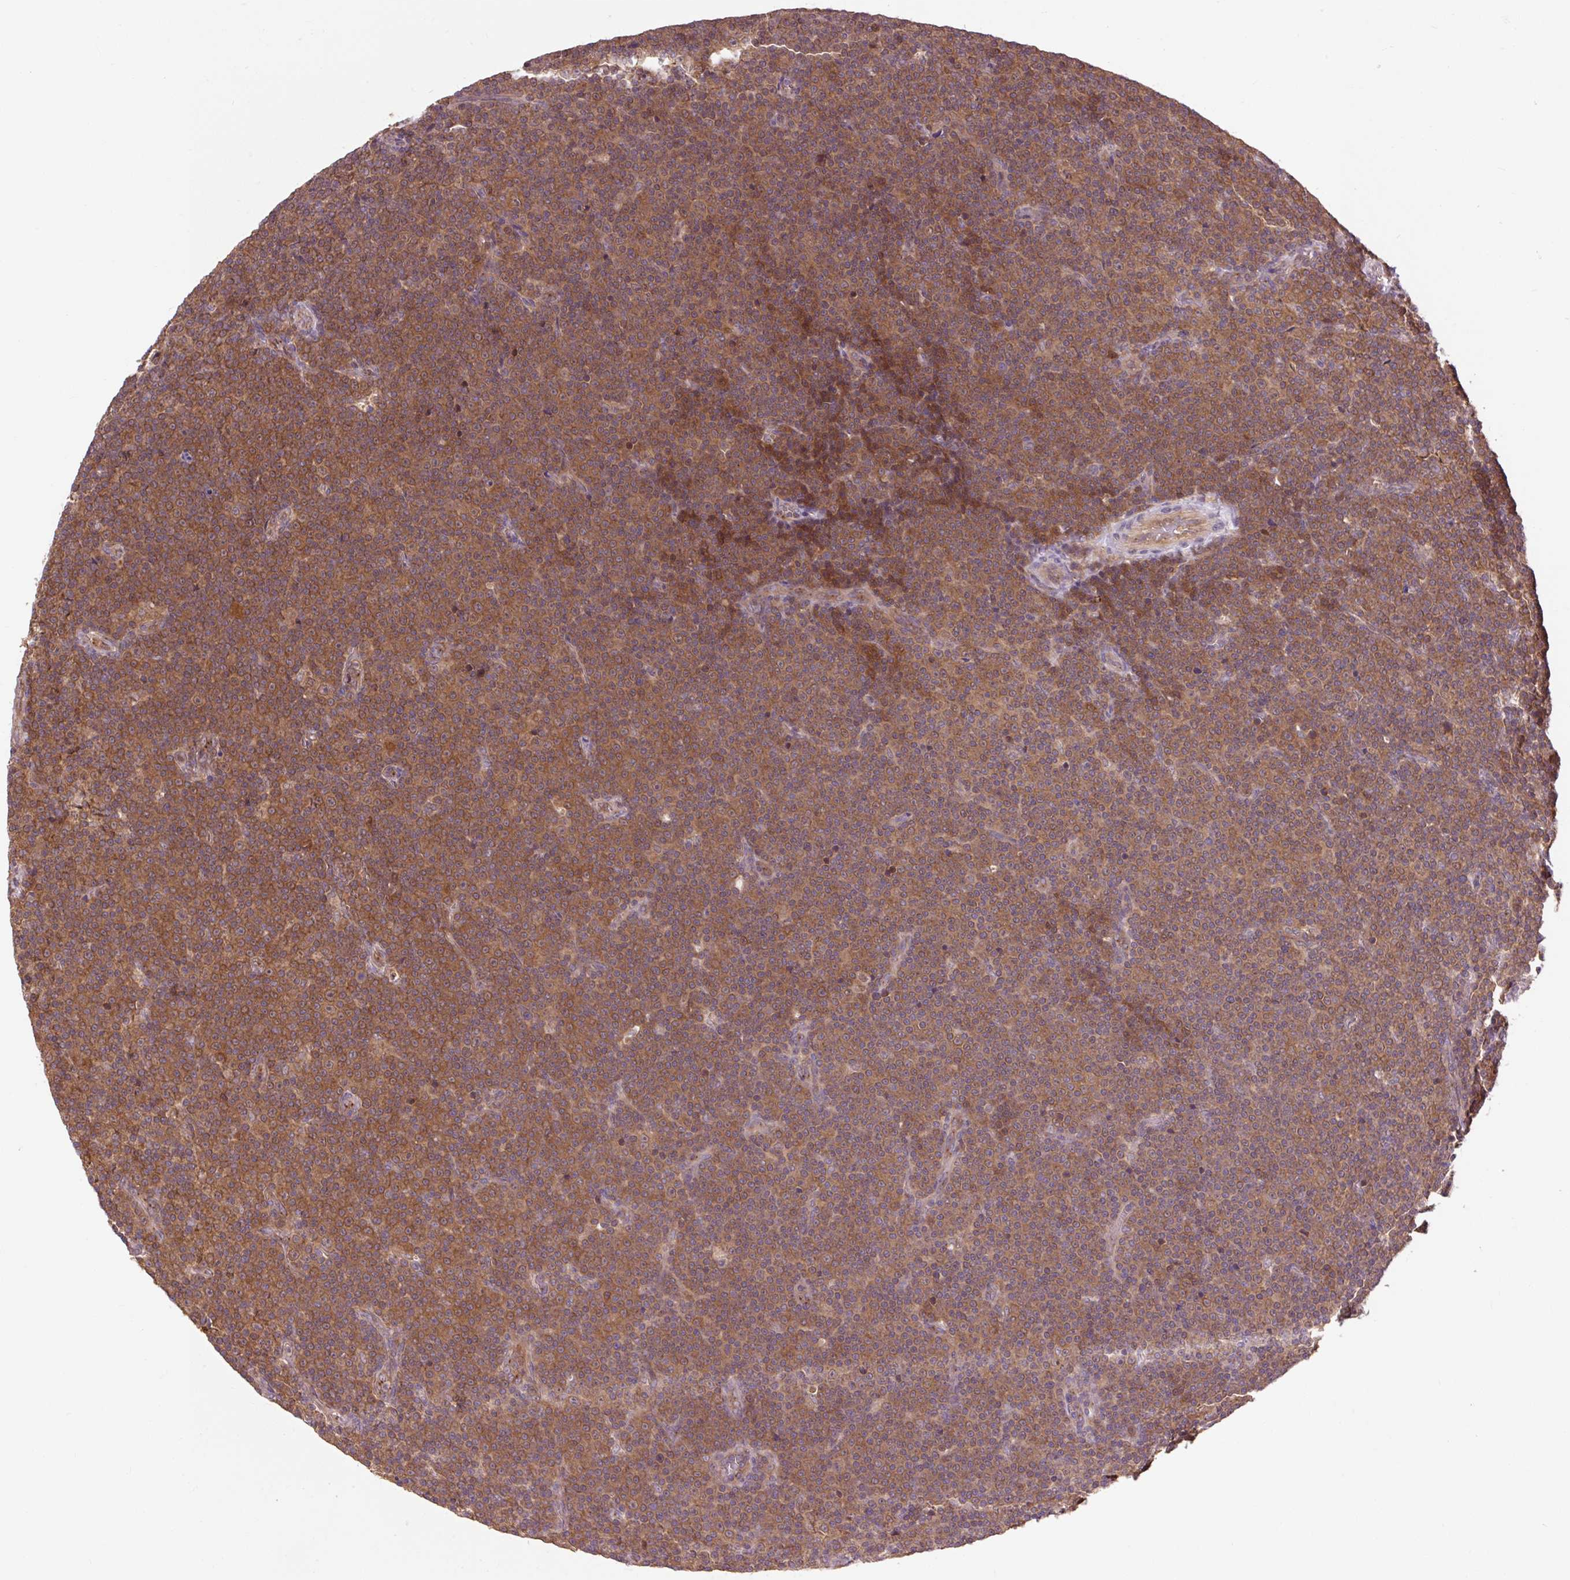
{"staining": {"intensity": "moderate", "quantity": ">75%", "location": "cytoplasmic/membranous"}, "tissue": "lymphoma", "cell_type": "Tumor cells", "image_type": "cancer", "snomed": [{"axis": "morphology", "description": "Malignant lymphoma, non-Hodgkin's type, Low grade"}, {"axis": "topography", "description": "Lymph node"}], "caption": "Immunohistochemical staining of malignant lymphoma, non-Hodgkin's type (low-grade) demonstrates medium levels of moderate cytoplasmic/membranous staining in about >75% of tumor cells. Nuclei are stained in blue.", "gene": "MMS19", "patient": {"sex": "female", "age": 67}}